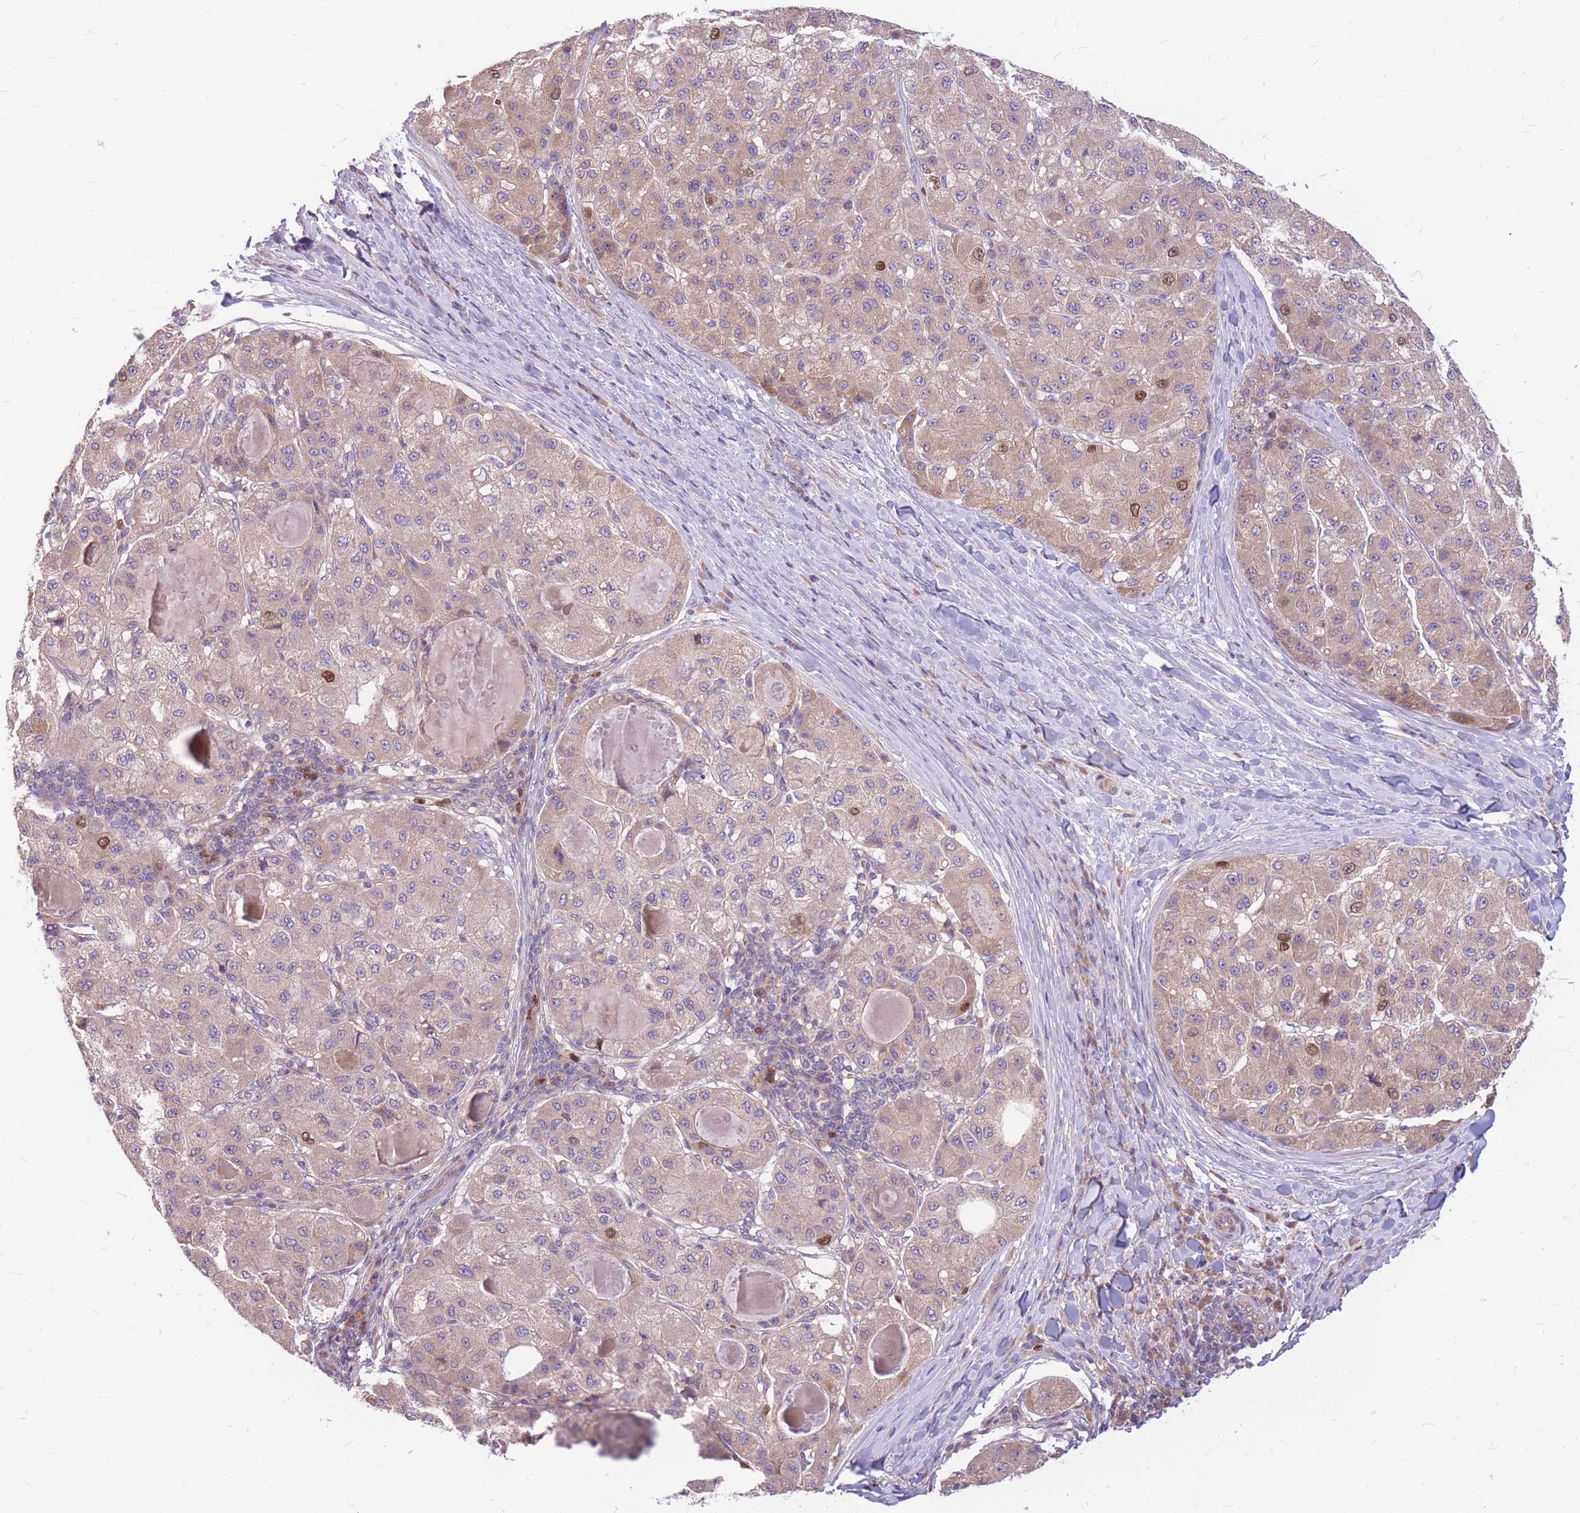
{"staining": {"intensity": "moderate", "quantity": "<25%", "location": "nuclear"}, "tissue": "liver cancer", "cell_type": "Tumor cells", "image_type": "cancer", "snomed": [{"axis": "morphology", "description": "Carcinoma, Hepatocellular, NOS"}, {"axis": "topography", "description": "Liver"}], "caption": "DAB (3,3'-diaminobenzidine) immunohistochemical staining of human liver hepatocellular carcinoma demonstrates moderate nuclear protein positivity in about <25% of tumor cells.", "gene": "GMNN", "patient": {"sex": "male", "age": 80}}